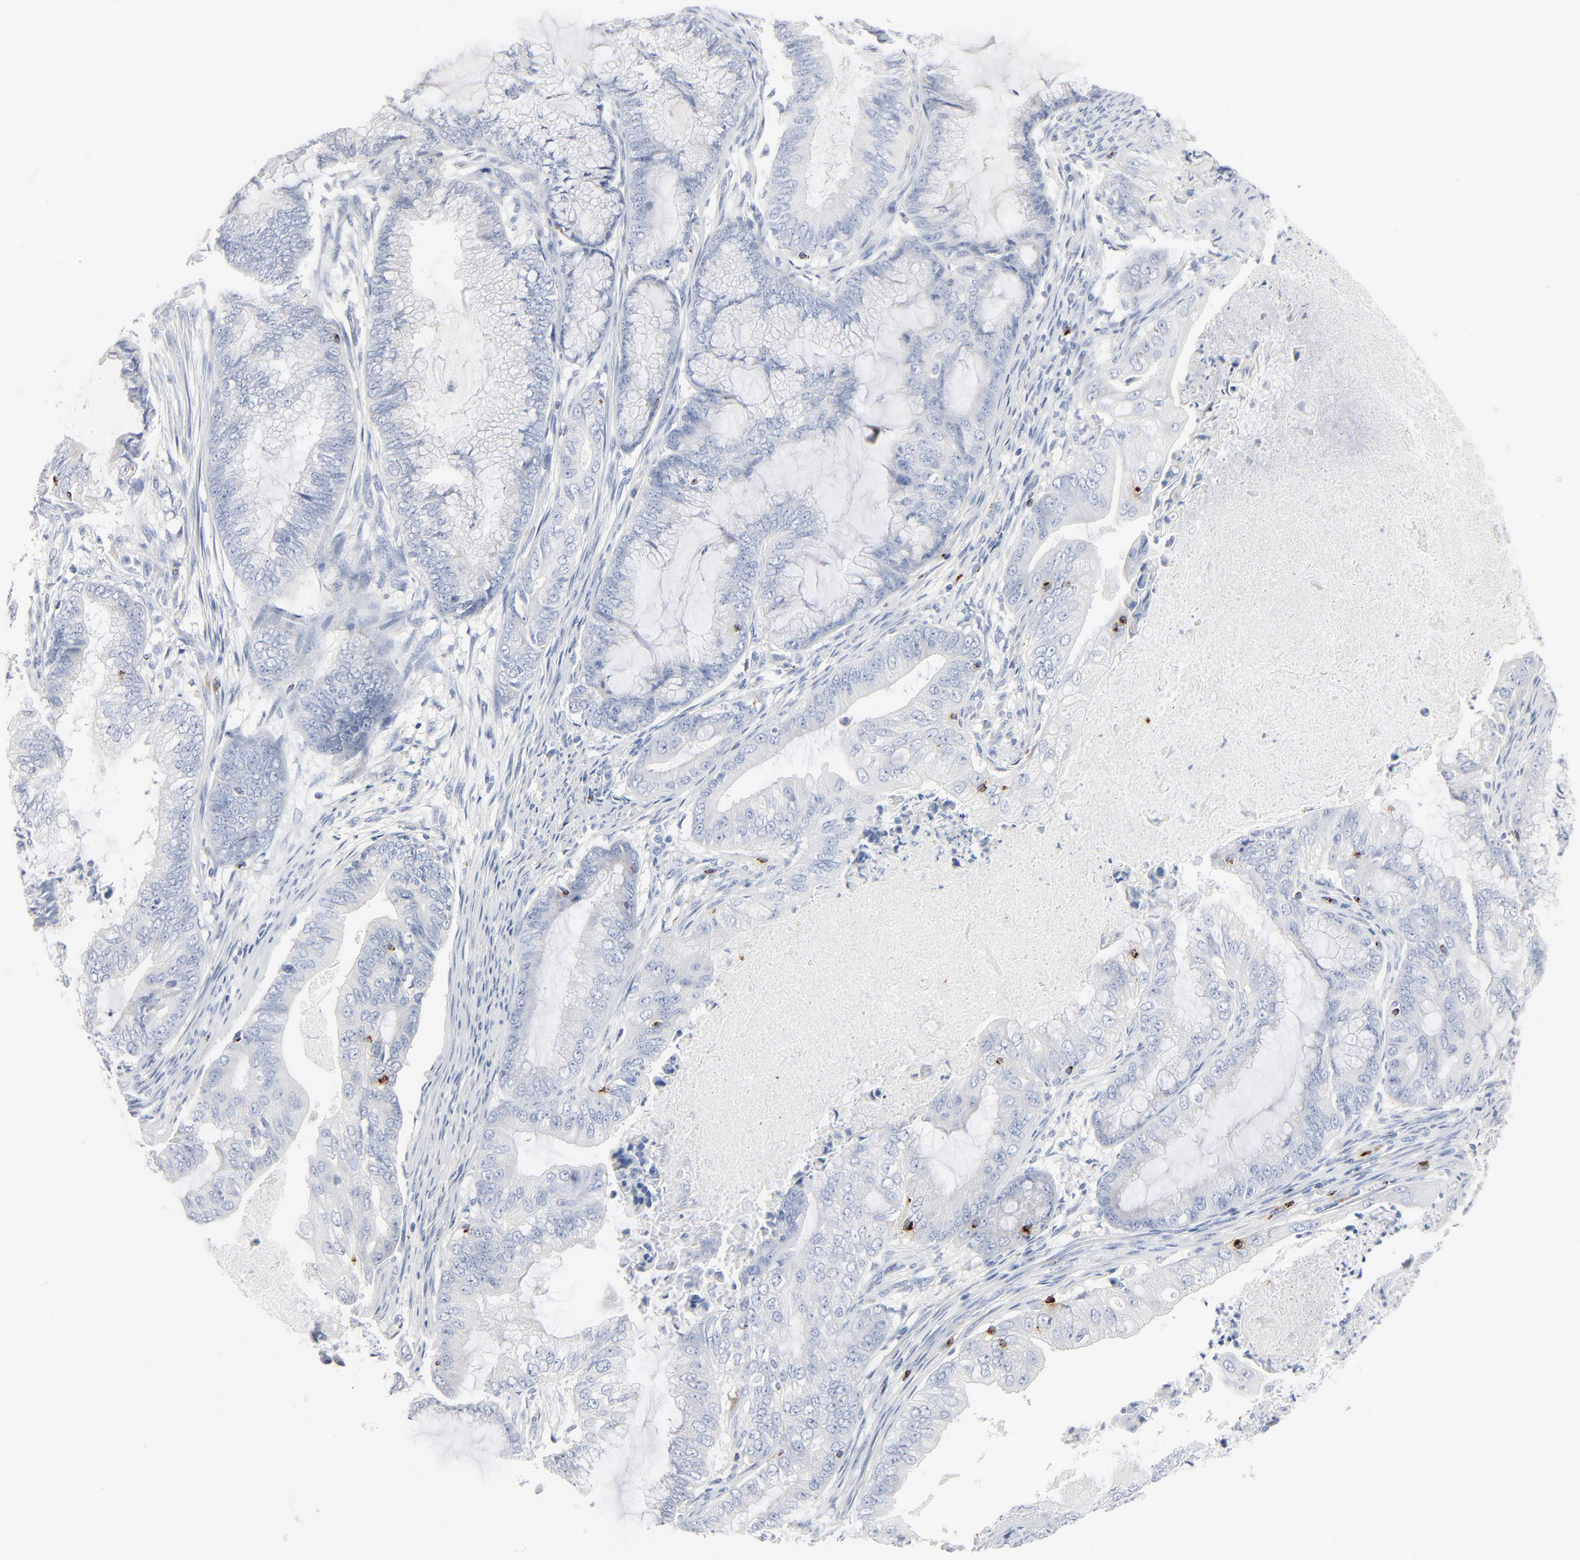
{"staining": {"intensity": "negative", "quantity": "none", "location": "none"}, "tissue": "endometrial cancer", "cell_type": "Tumor cells", "image_type": "cancer", "snomed": [{"axis": "morphology", "description": "Adenocarcinoma, NOS"}, {"axis": "topography", "description": "Endometrium"}], "caption": "IHC of adenocarcinoma (endometrial) reveals no positivity in tumor cells.", "gene": "GZMB", "patient": {"sex": "female", "age": 63}}